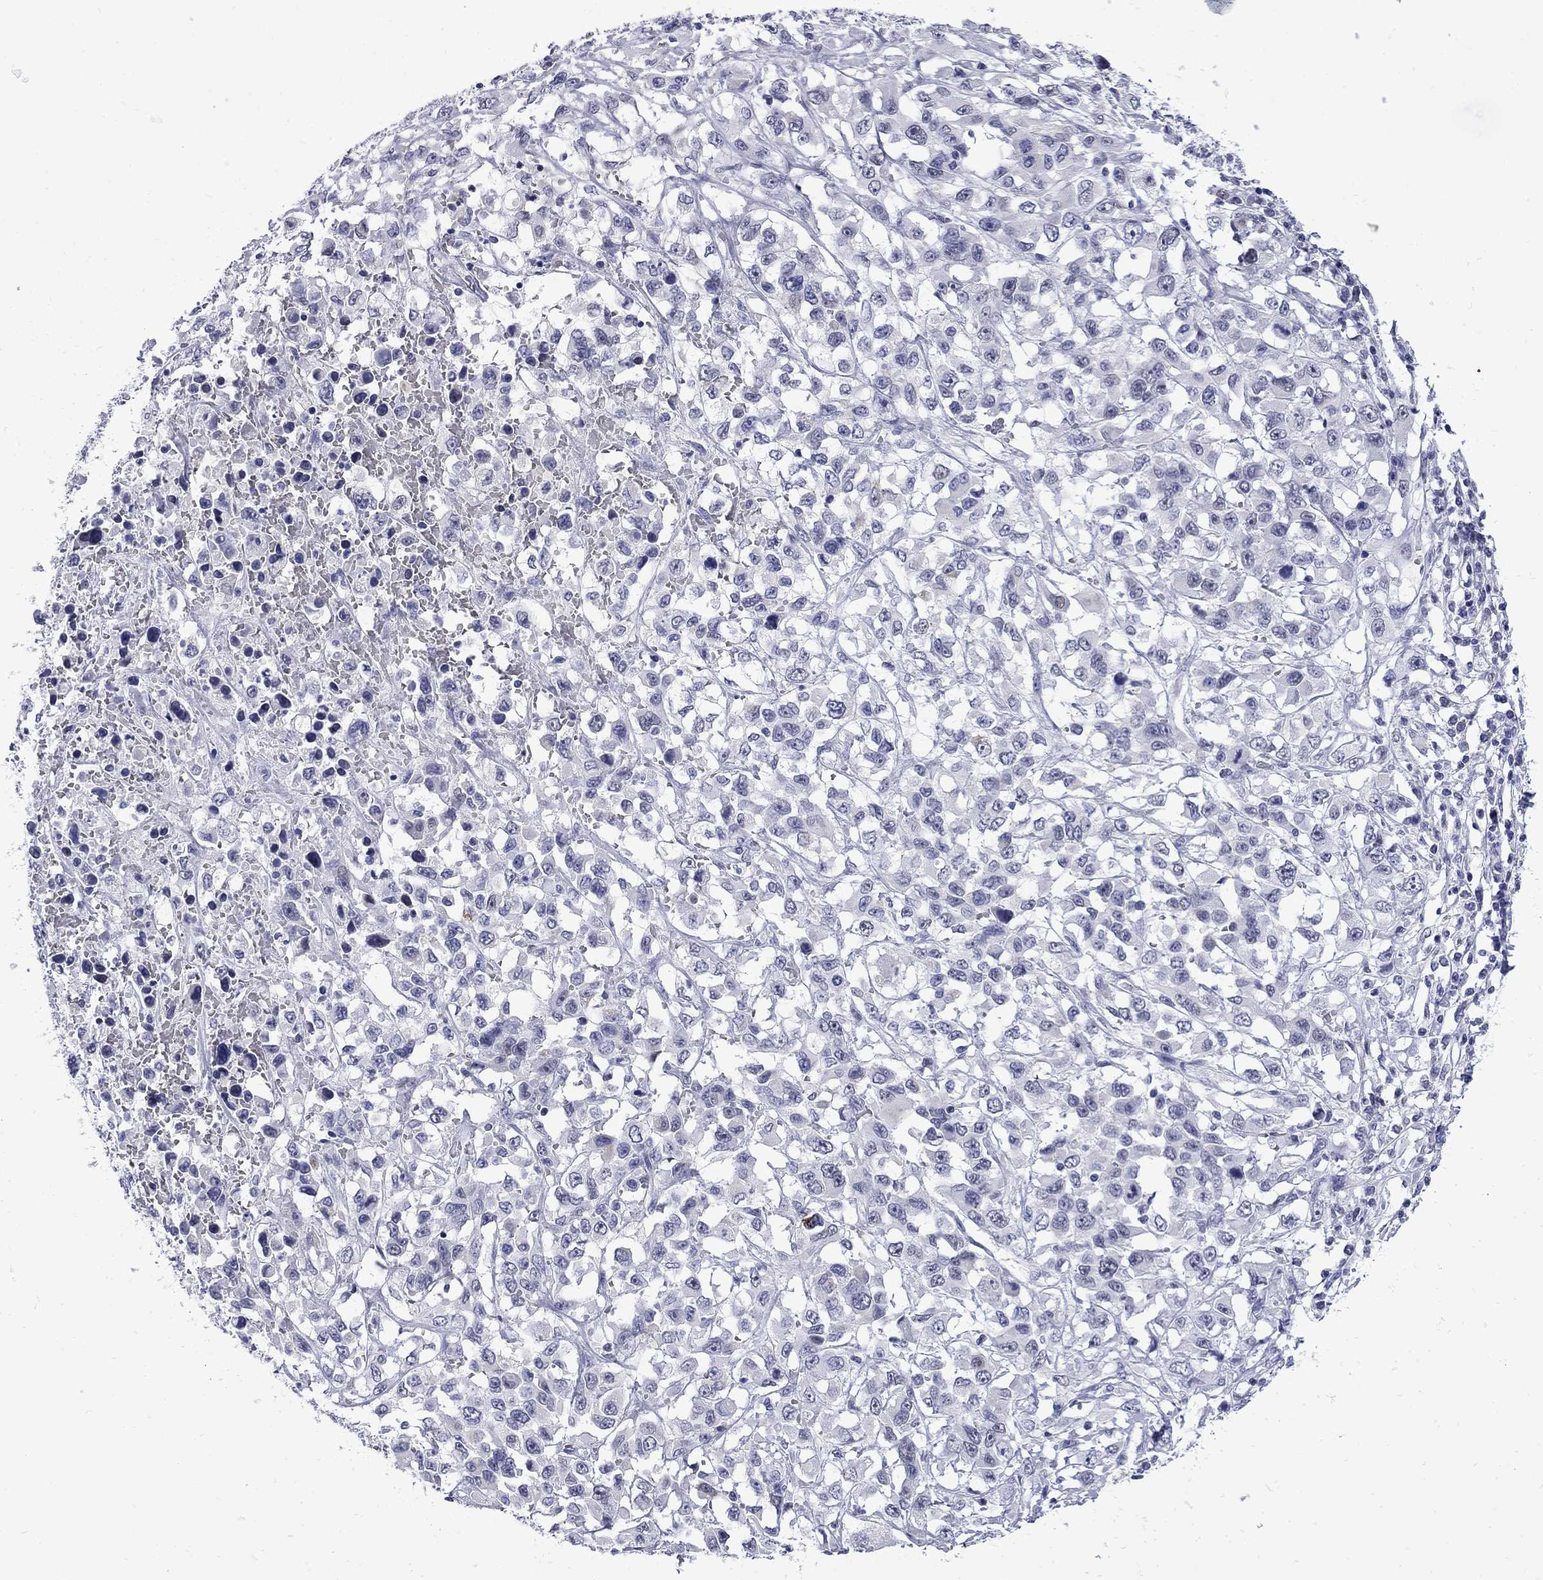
{"staining": {"intensity": "negative", "quantity": "none", "location": "none"}, "tissue": "liver cancer", "cell_type": "Tumor cells", "image_type": "cancer", "snomed": [{"axis": "morphology", "description": "Adenocarcinoma, NOS"}, {"axis": "morphology", "description": "Cholangiocarcinoma"}, {"axis": "topography", "description": "Liver"}], "caption": "DAB (3,3'-diaminobenzidine) immunohistochemical staining of adenocarcinoma (liver) displays no significant staining in tumor cells.", "gene": "MGARP", "patient": {"sex": "male", "age": 64}}